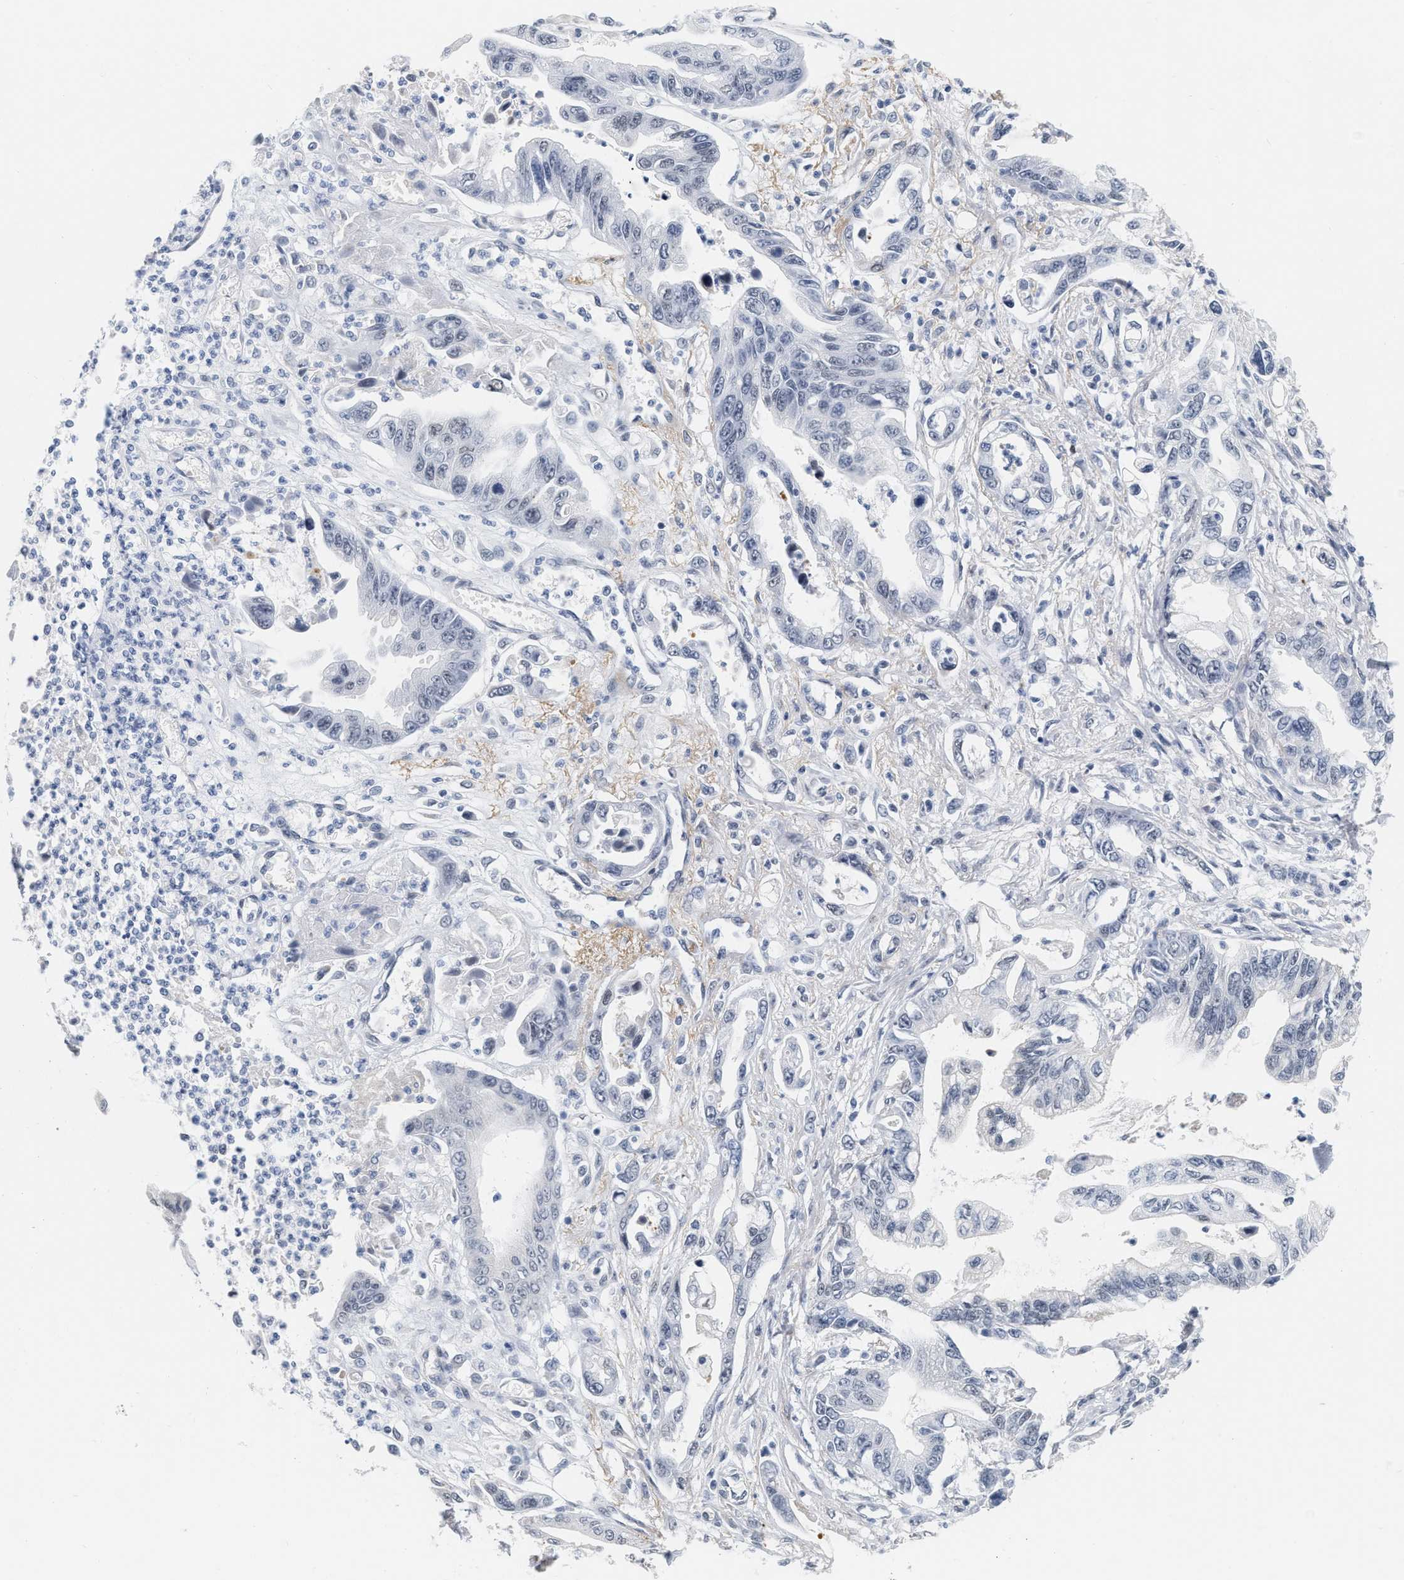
{"staining": {"intensity": "negative", "quantity": "none", "location": "none"}, "tissue": "pancreatic cancer", "cell_type": "Tumor cells", "image_type": "cancer", "snomed": [{"axis": "morphology", "description": "Adenocarcinoma, NOS"}, {"axis": "topography", "description": "Pancreas"}], "caption": "There is no significant positivity in tumor cells of pancreatic cancer.", "gene": "XIRP1", "patient": {"sex": "male", "age": 56}}